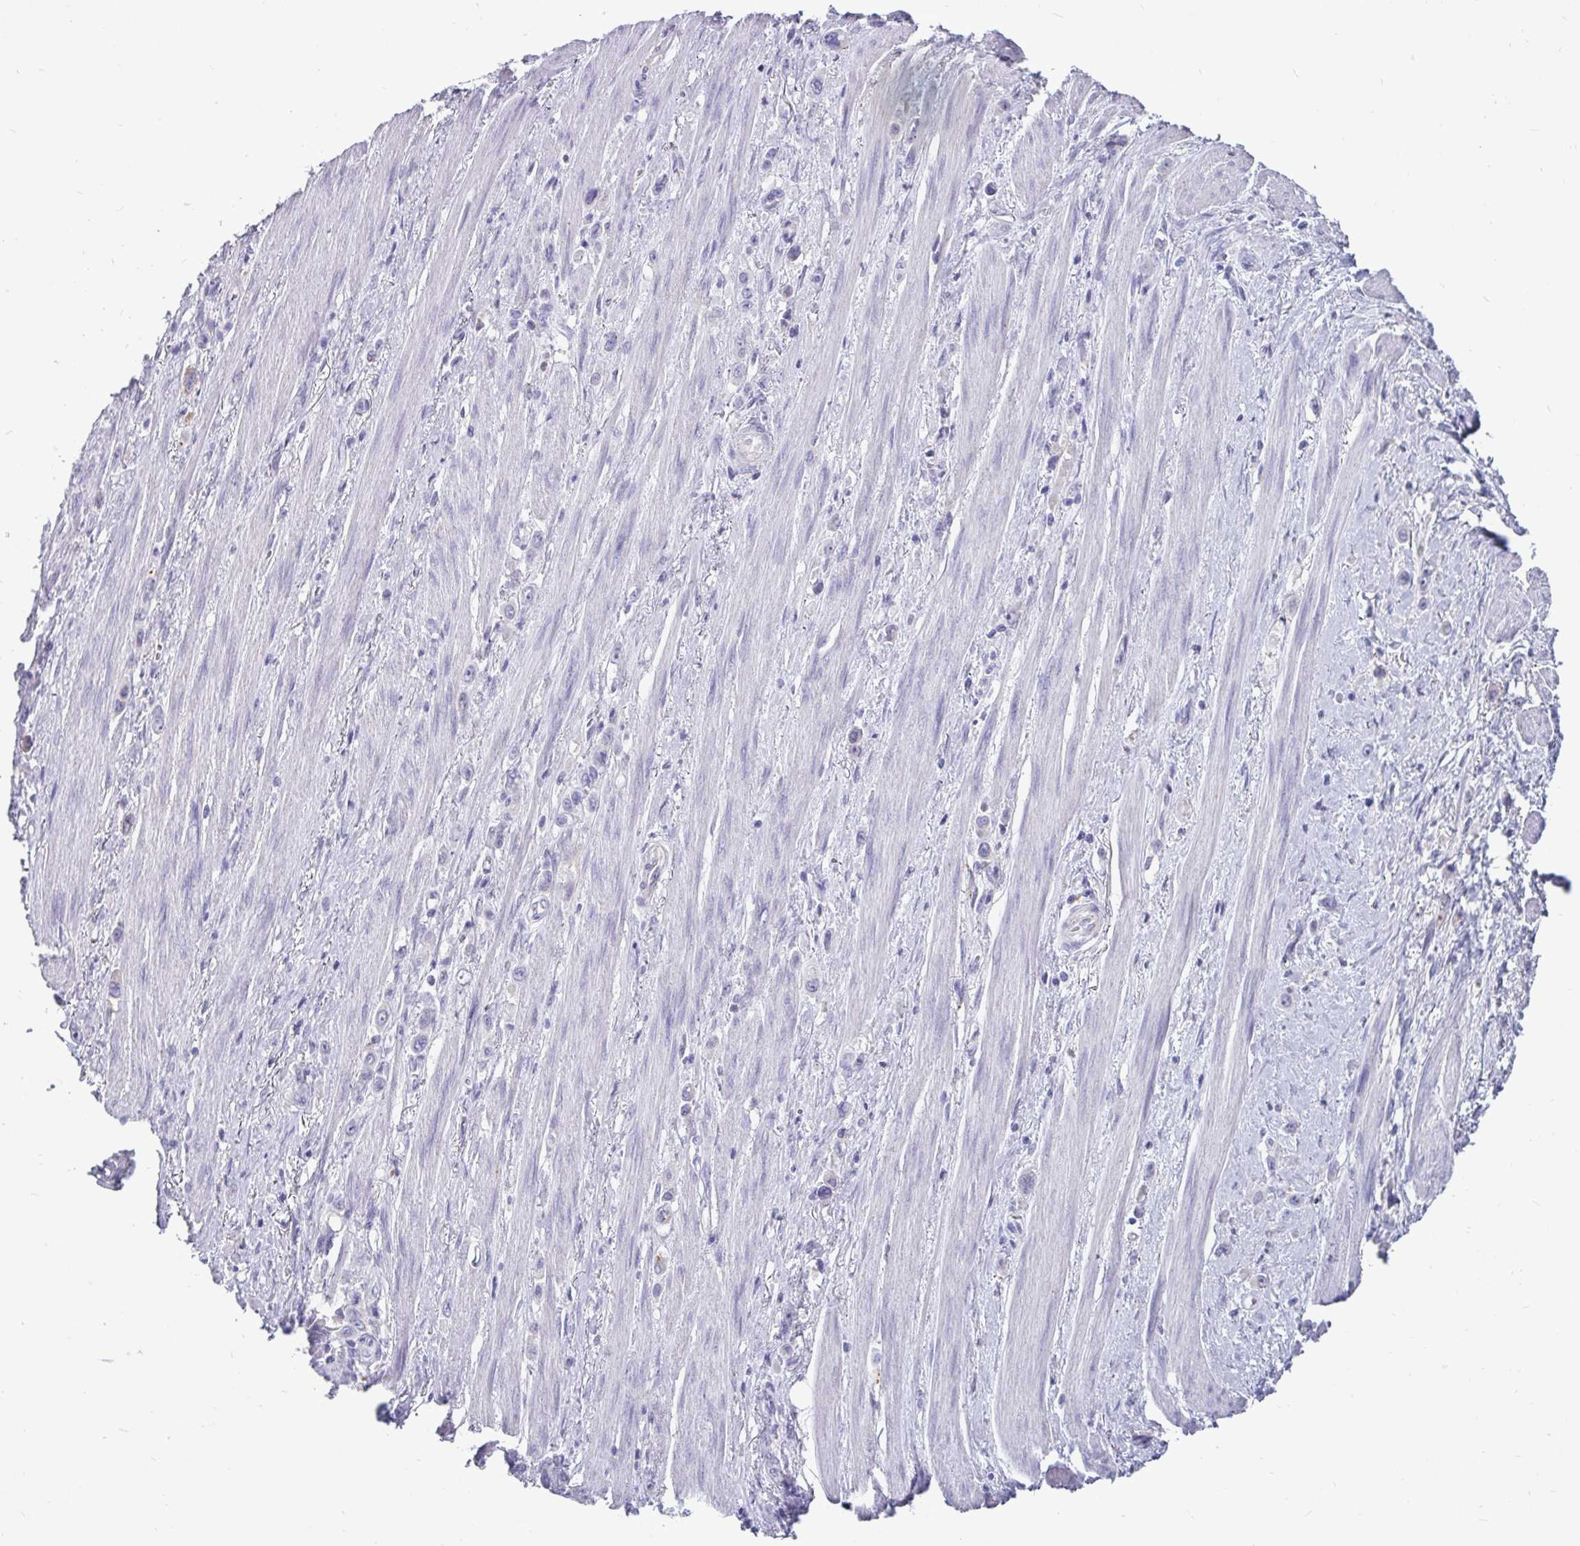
{"staining": {"intensity": "negative", "quantity": "none", "location": "none"}, "tissue": "stomach cancer", "cell_type": "Tumor cells", "image_type": "cancer", "snomed": [{"axis": "morphology", "description": "Adenocarcinoma, NOS"}, {"axis": "topography", "description": "Stomach, upper"}], "caption": "High magnification brightfield microscopy of adenocarcinoma (stomach) stained with DAB (3,3'-diaminobenzidine) (brown) and counterstained with hematoxylin (blue): tumor cells show no significant staining.", "gene": "CTSZ", "patient": {"sex": "male", "age": 75}}